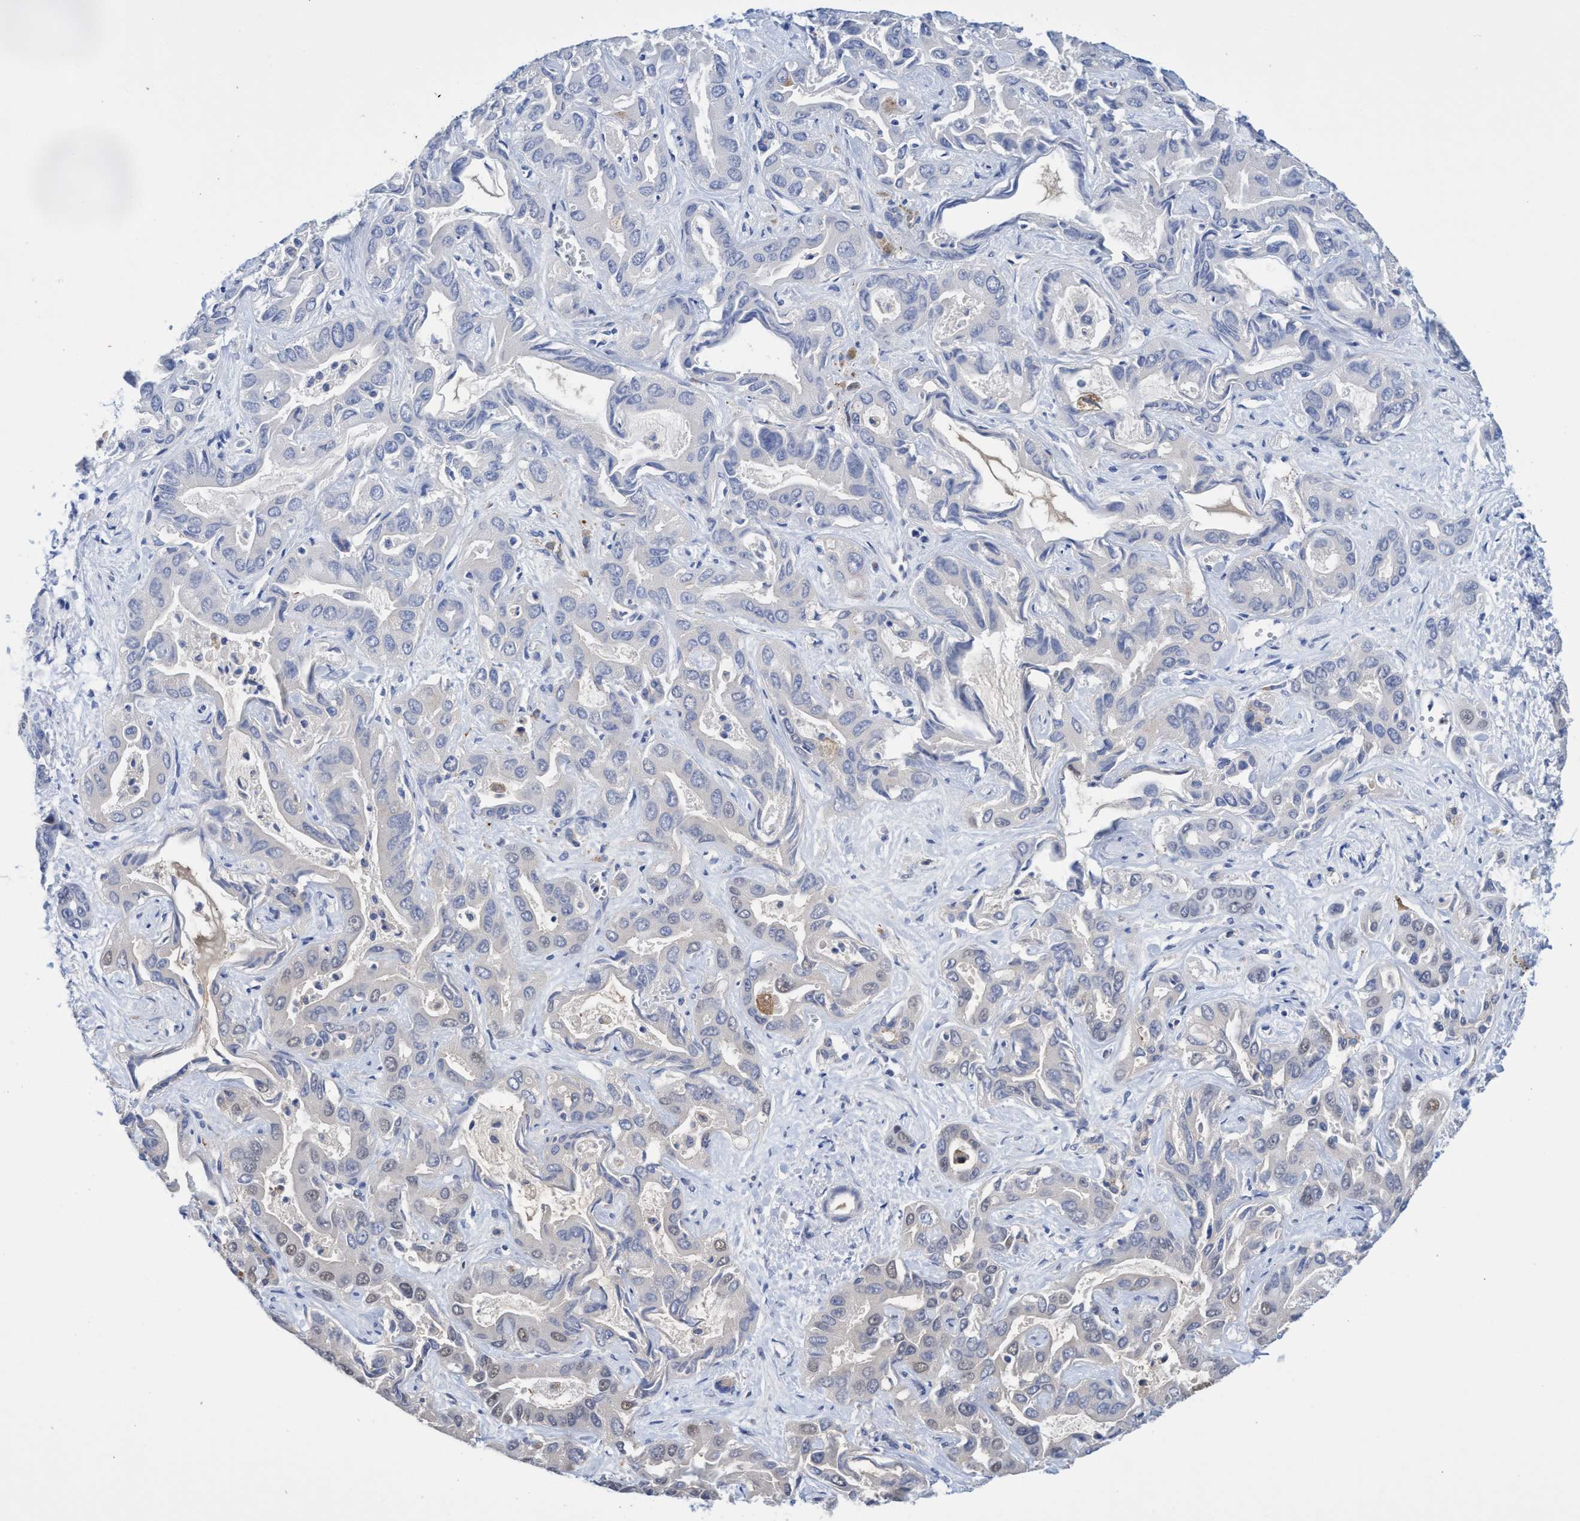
{"staining": {"intensity": "weak", "quantity": "<25%", "location": "nuclear"}, "tissue": "liver cancer", "cell_type": "Tumor cells", "image_type": "cancer", "snomed": [{"axis": "morphology", "description": "Cholangiocarcinoma"}, {"axis": "topography", "description": "Liver"}], "caption": "The immunohistochemistry (IHC) histopathology image has no significant positivity in tumor cells of liver cancer tissue. (IHC, brightfield microscopy, high magnification).", "gene": "SVEP1", "patient": {"sex": "female", "age": 52}}